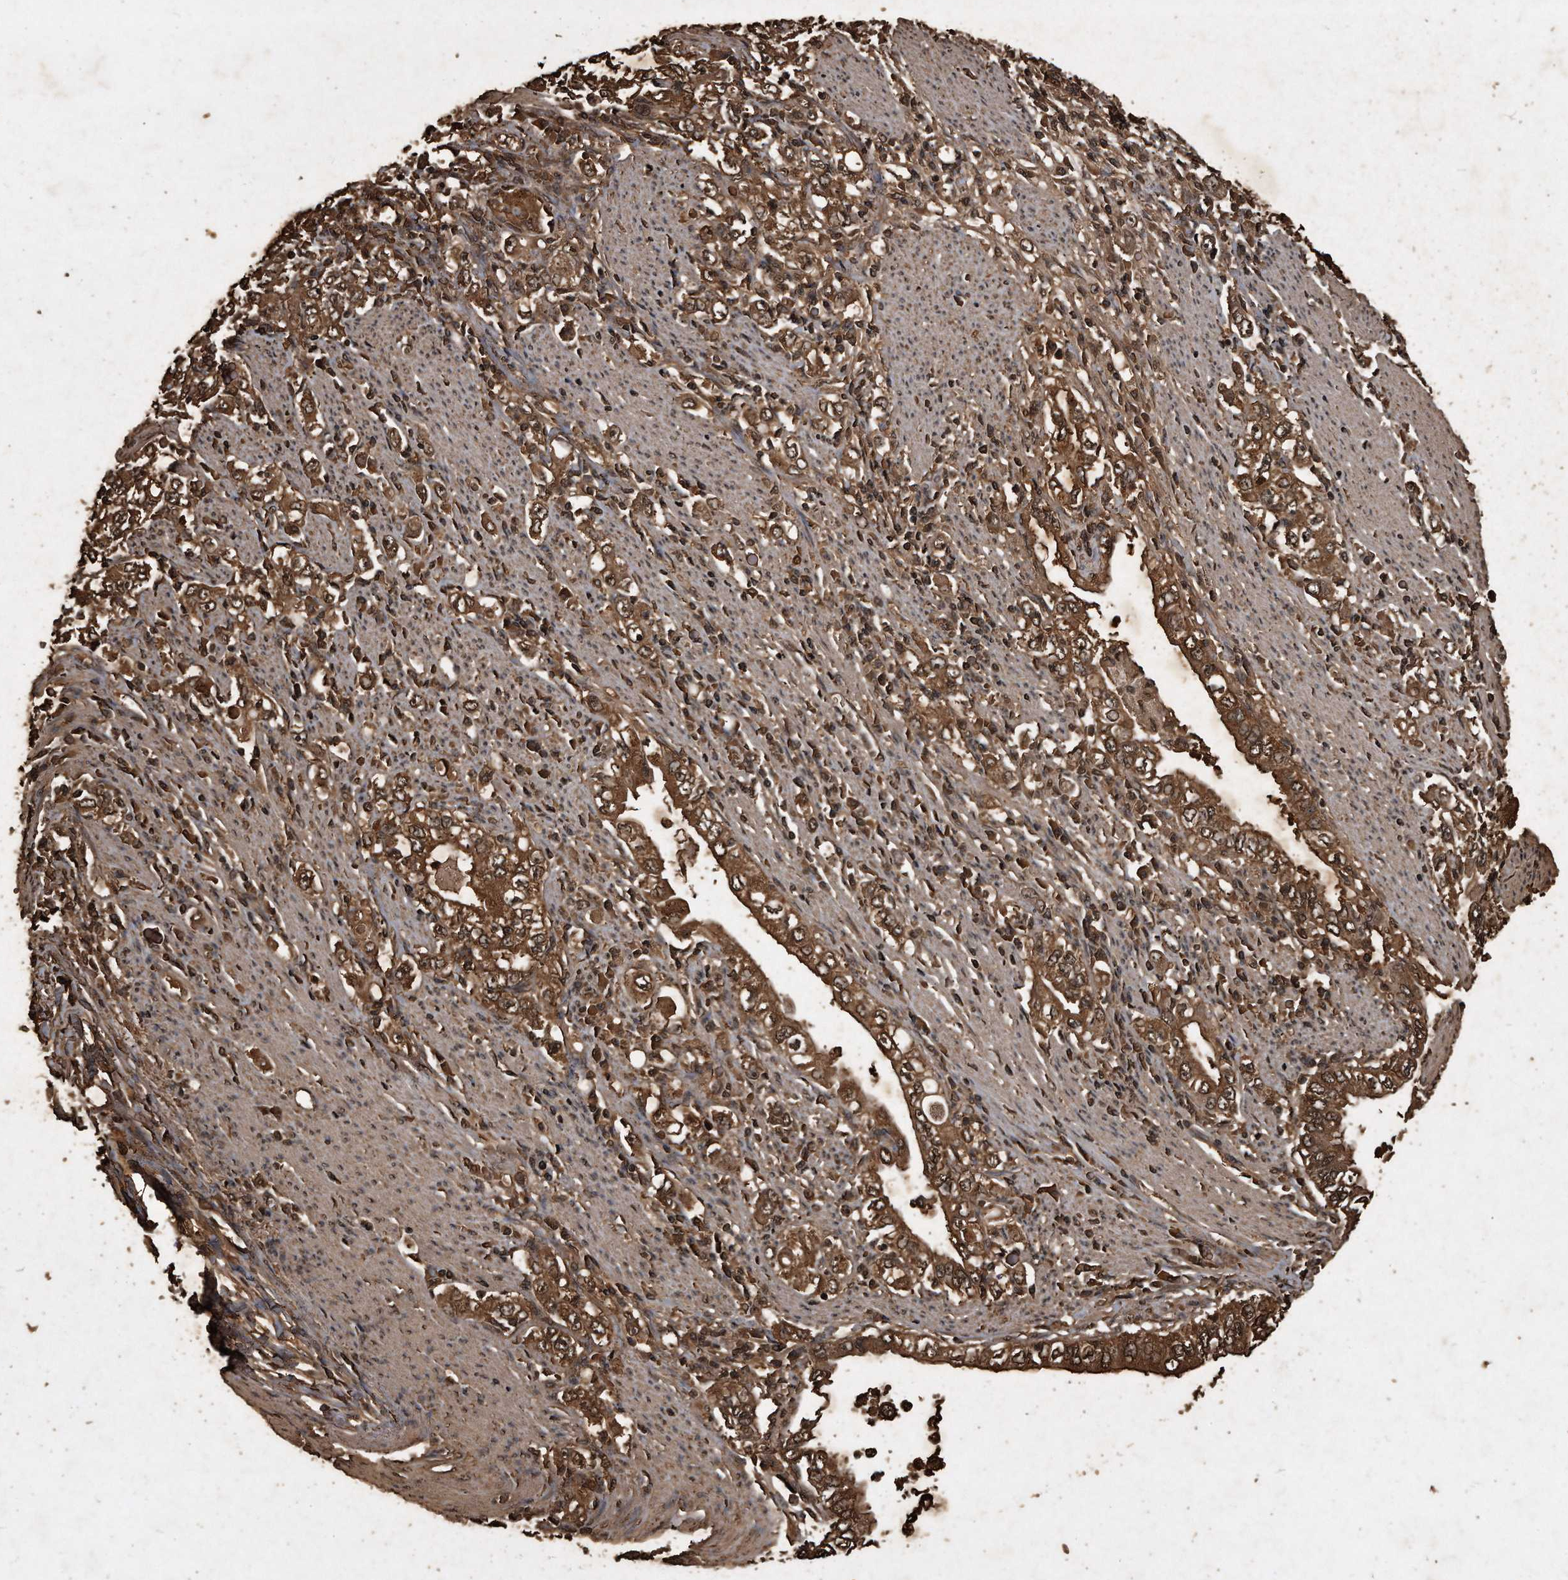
{"staining": {"intensity": "strong", "quantity": ">75%", "location": "cytoplasmic/membranous,nuclear"}, "tissue": "stomach cancer", "cell_type": "Tumor cells", "image_type": "cancer", "snomed": [{"axis": "morphology", "description": "Adenocarcinoma, NOS"}, {"axis": "topography", "description": "Stomach, lower"}], "caption": "Immunohistochemical staining of stomach cancer (adenocarcinoma) shows high levels of strong cytoplasmic/membranous and nuclear protein expression in approximately >75% of tumor cells.", "gene": "CFLAR", "patient": {"sex": "female", "age": 72}}